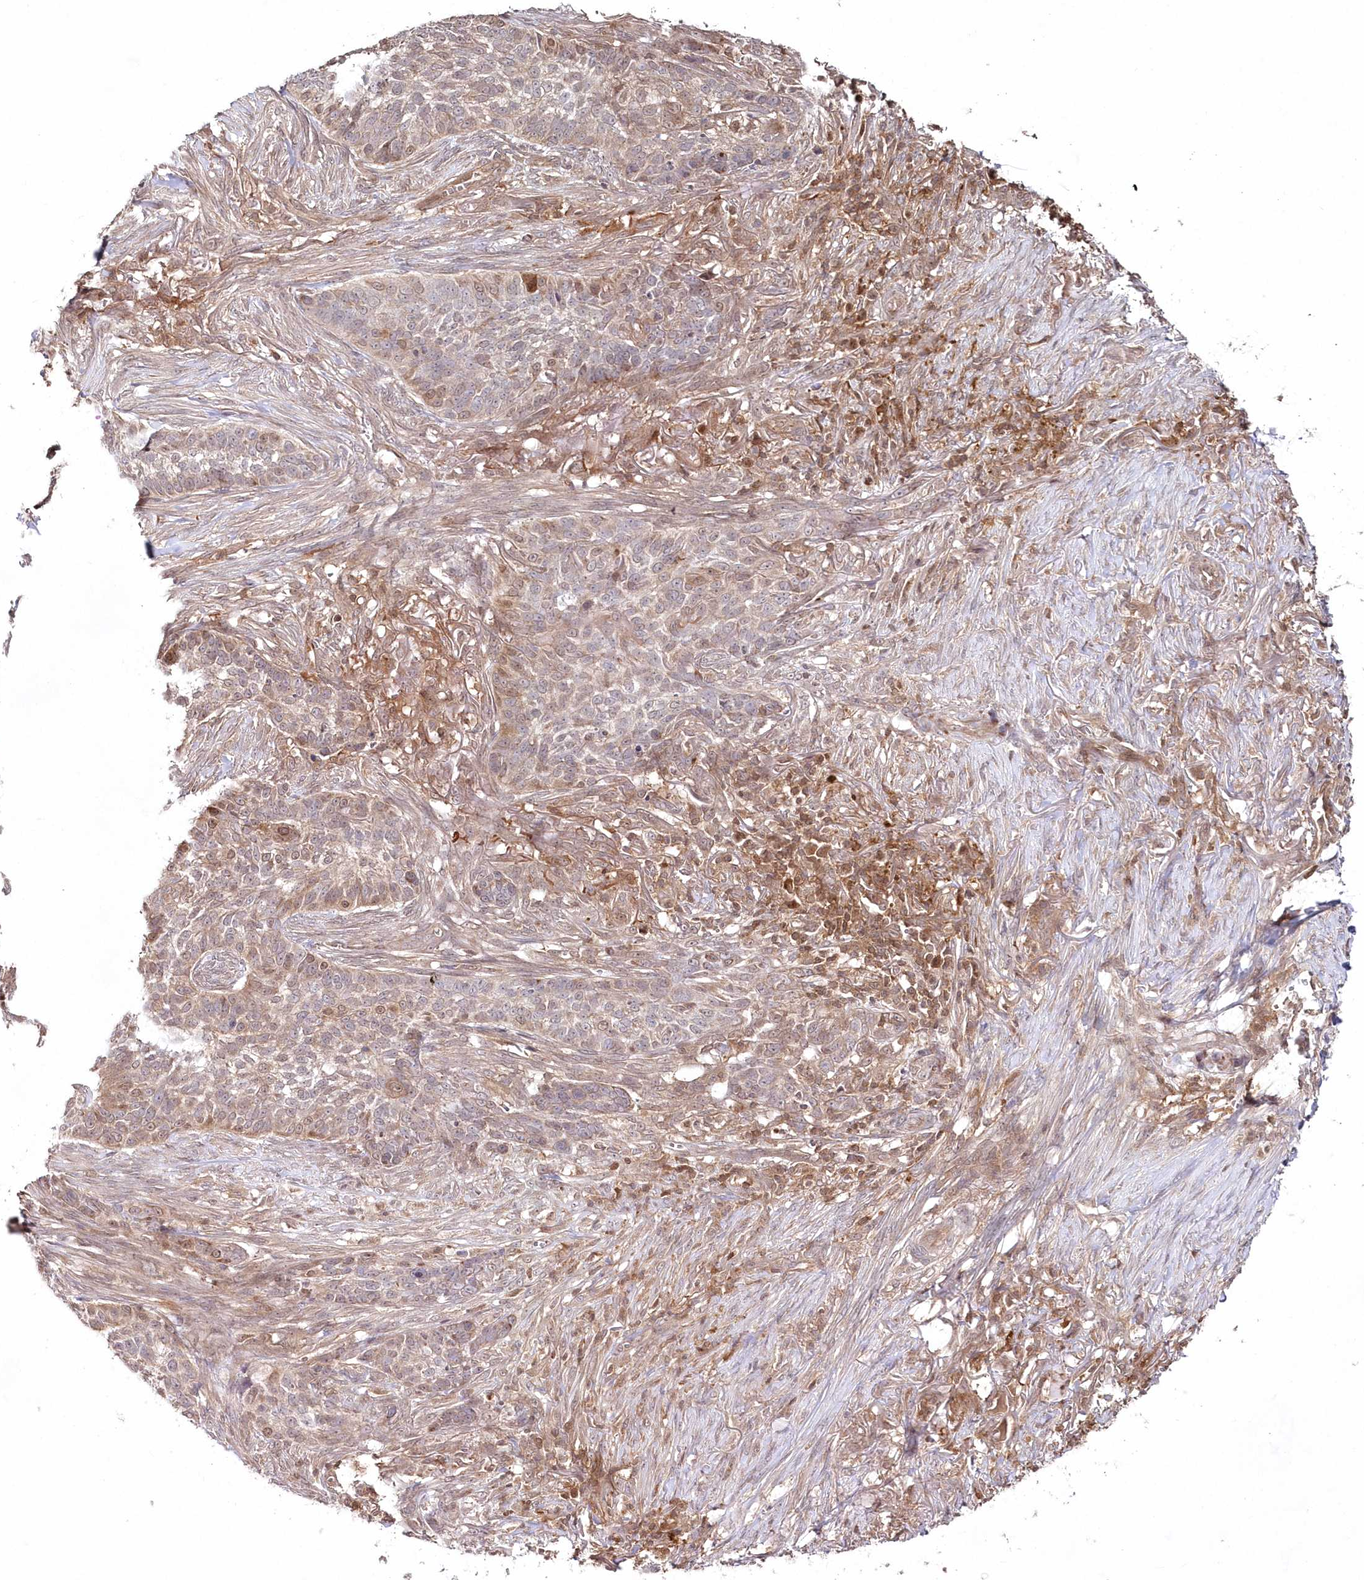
{"staining": {"intensity": "weak", "quantity": "<25%", "location": "cytoplasmic/membranous"}, "tissue": "skin cancer", "cell_type": "Tumor cells", "image_type": "cancer", "snomed": [{"axis": "morphology", "description": "Basal cell carcinoma"}, {"axis": "topography", "description": "Skin"}], "caption": "Immunohistochemistry (IHC) micrograph of skin basal cell carcinoma stained for a protein (brown), which exhibits no expression in tumor cells.", "gene": "IMPA1", "patient": {"sex": "male", "age": 85}}